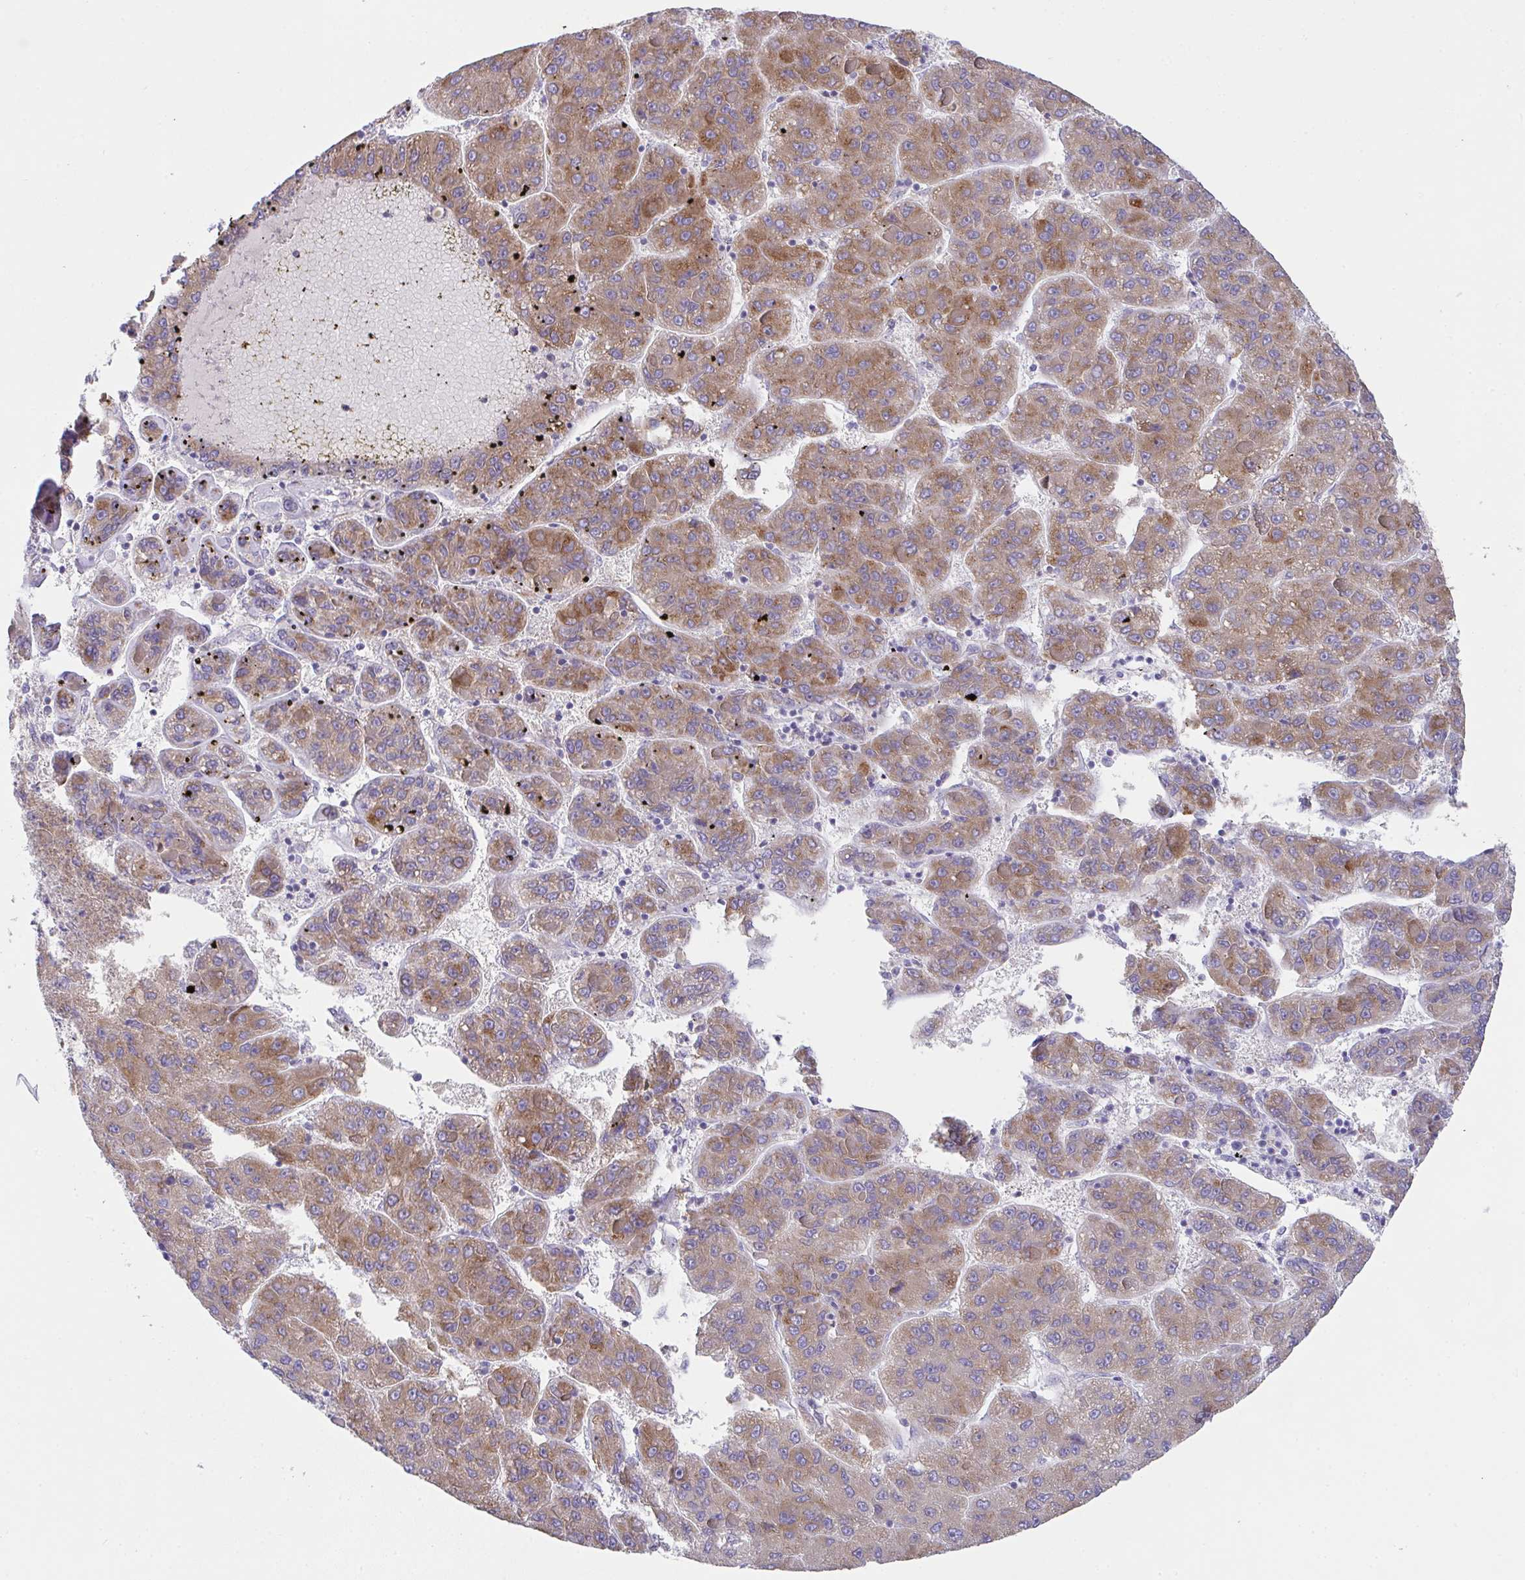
{"staining": {"intensity": "moderate", "quantity": ">75%", "location": "cytoplasmic/membranous"}, "tissue": "liver cancer", "cell_type": "Tumor cells", "image_type": "cancer", "snomed": [{"axis": "morphology", "description": "Carcinoma, Hepatocellular, NOS"}, {"axis": "topography", "description": "Liver"}], "caption": "An immunohistochemistry (IHC) image of tumor tissue is shown. Protein staining in brown highlights moderate cytoplasmic/membranous positivity in liver hepatocellular carcinoma within tumor cells.", "gene": "MIA3", "patient": {"sex": "female", "age": 82}}